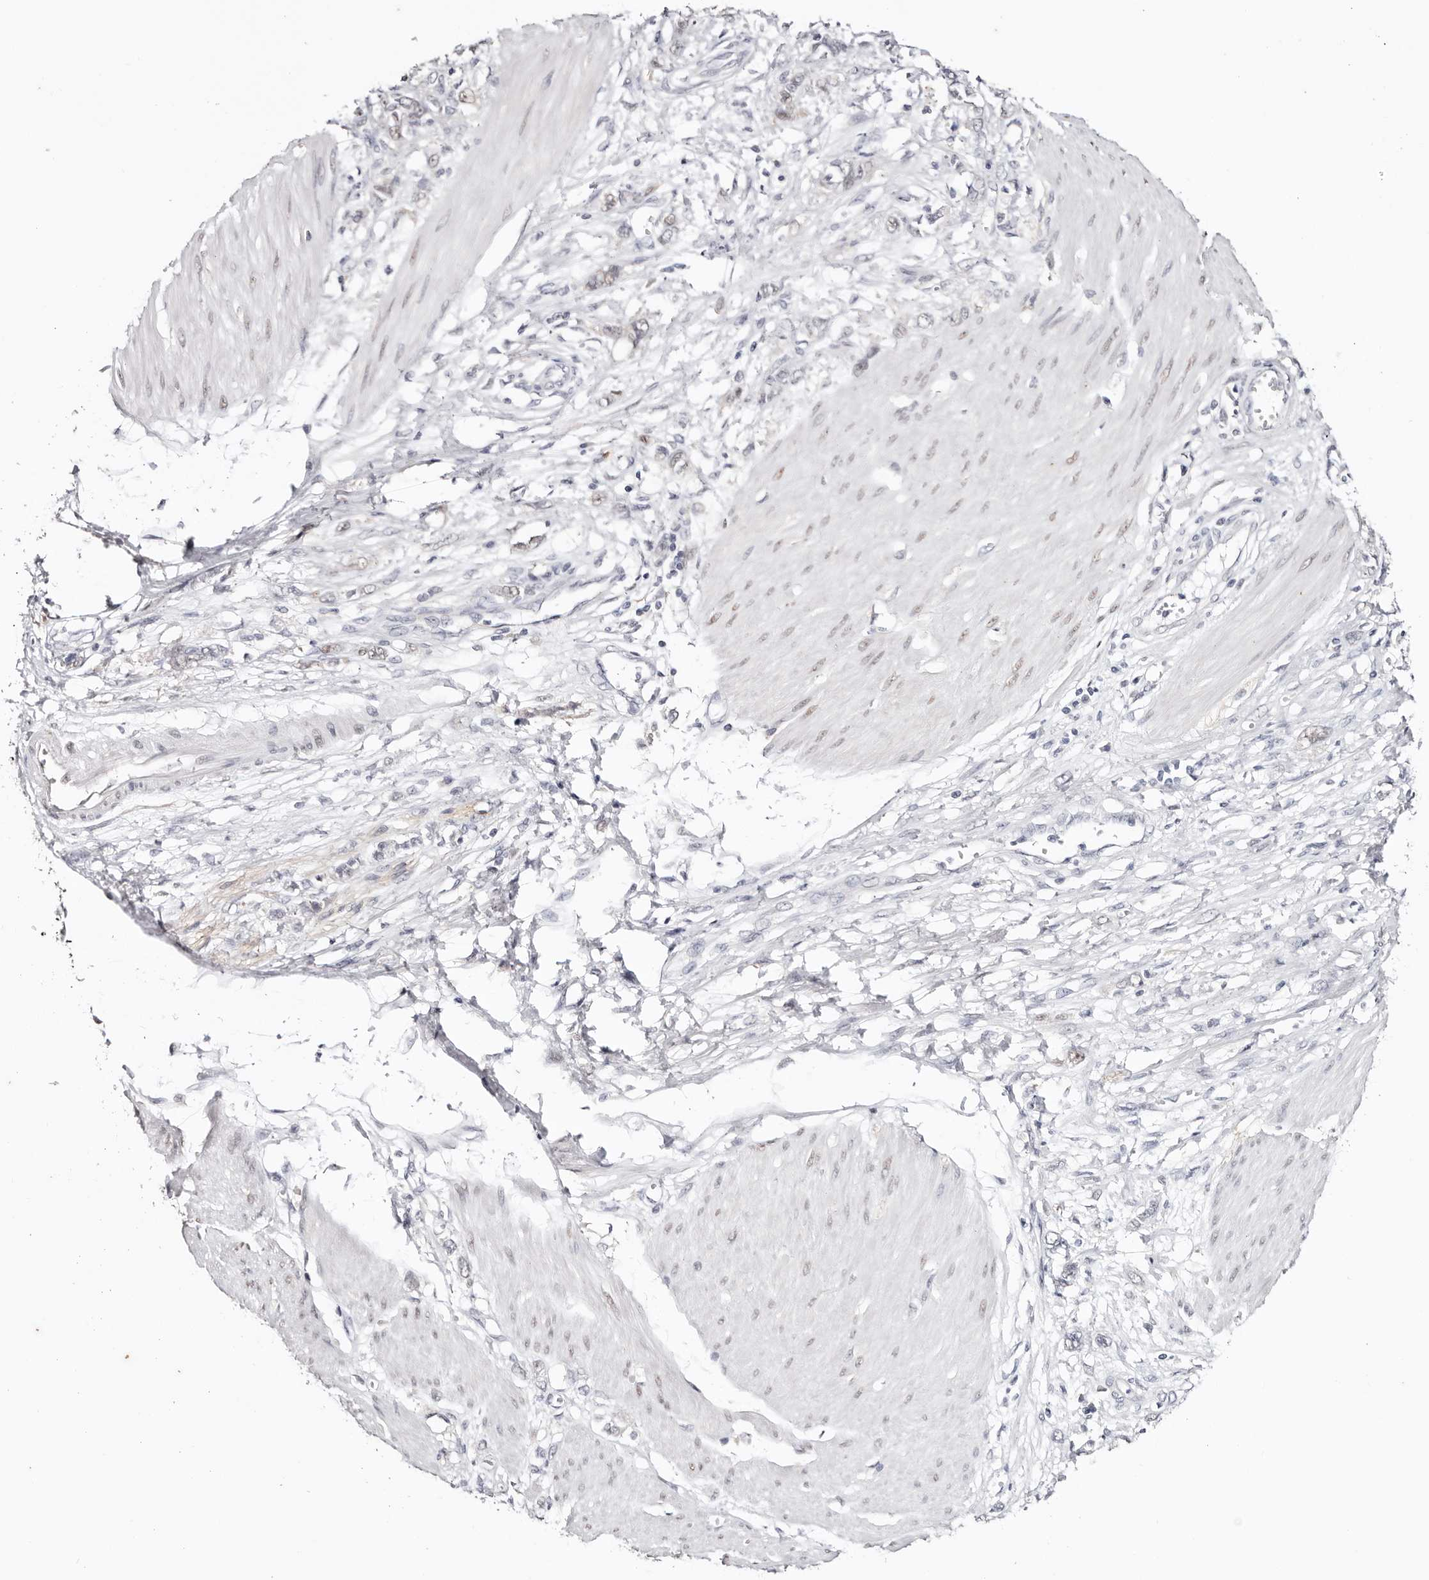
{"staining": {"intensity": "negative", "quantity": "none", "location": "none"}, "tissue": "stomach cancer", "cell_type": "Tumor cells", "image_type": "cancer", "snomed": [{"axis": "morphology", "description": "Adenocarcinoma, NOS"}, {"axis": "topography", "description": "Stomach"}], "caption": "A micrograph of human stomach adenocarcinoma is negative for staining in tumor cells.", "gene": "TYW3", "patient": {"sex": "female", "age": 76}}